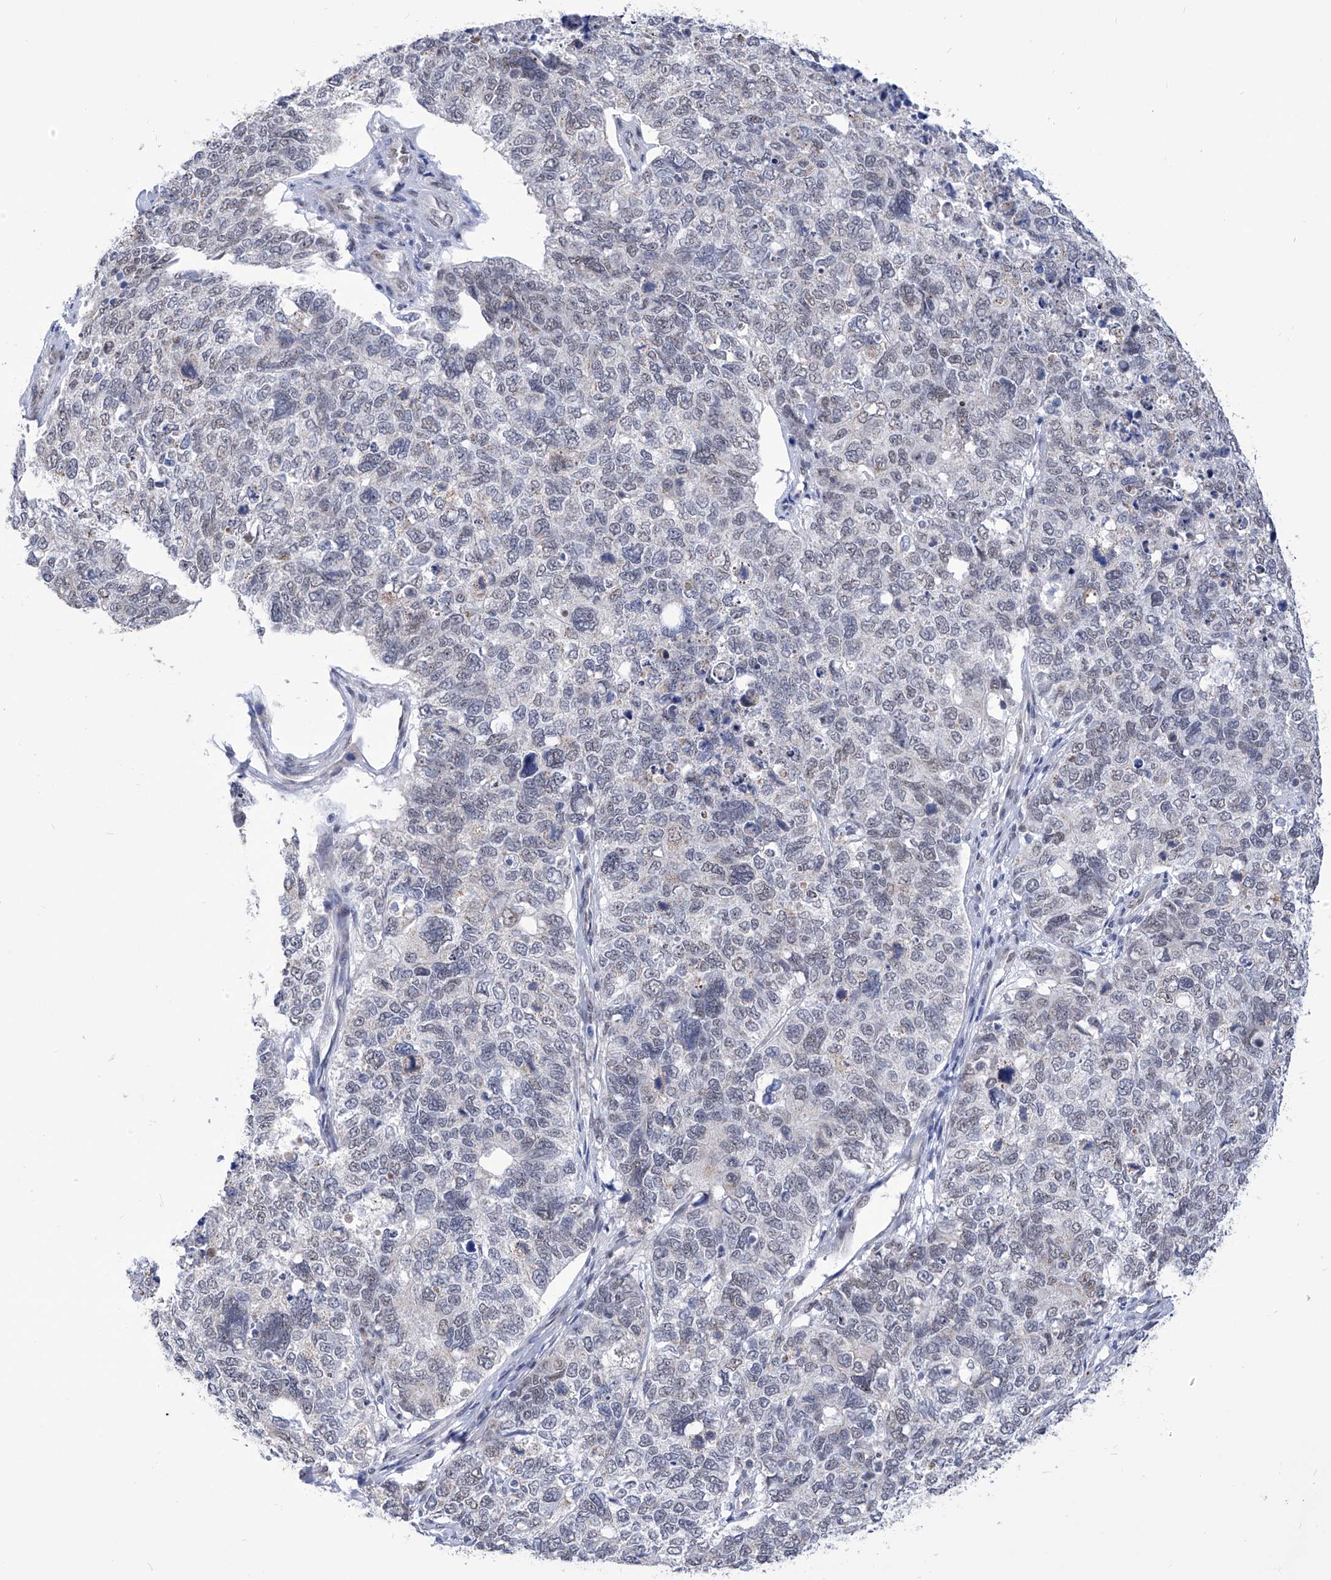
{"staining": {"intensity": "weak", "quantity": "<25%", "location": "nuclear"}, "tissue": "cervical cancer", "cell_type": "Tumor cells", "image_type": "cancer", "snomed": [{"axis": "morphology", "description": "Squamous cell carcinoma, NOS"}, {"axis": "topography", "description": "Cervix"}], "caption": "A high-resolution histopathology image shows immunohistochemistry staining of cervical squamous cell carcinoma, which exhibits no significant positivity in tumor cells.", "gene": "SART1", "patient": {"sex": "female", "age": 63}}